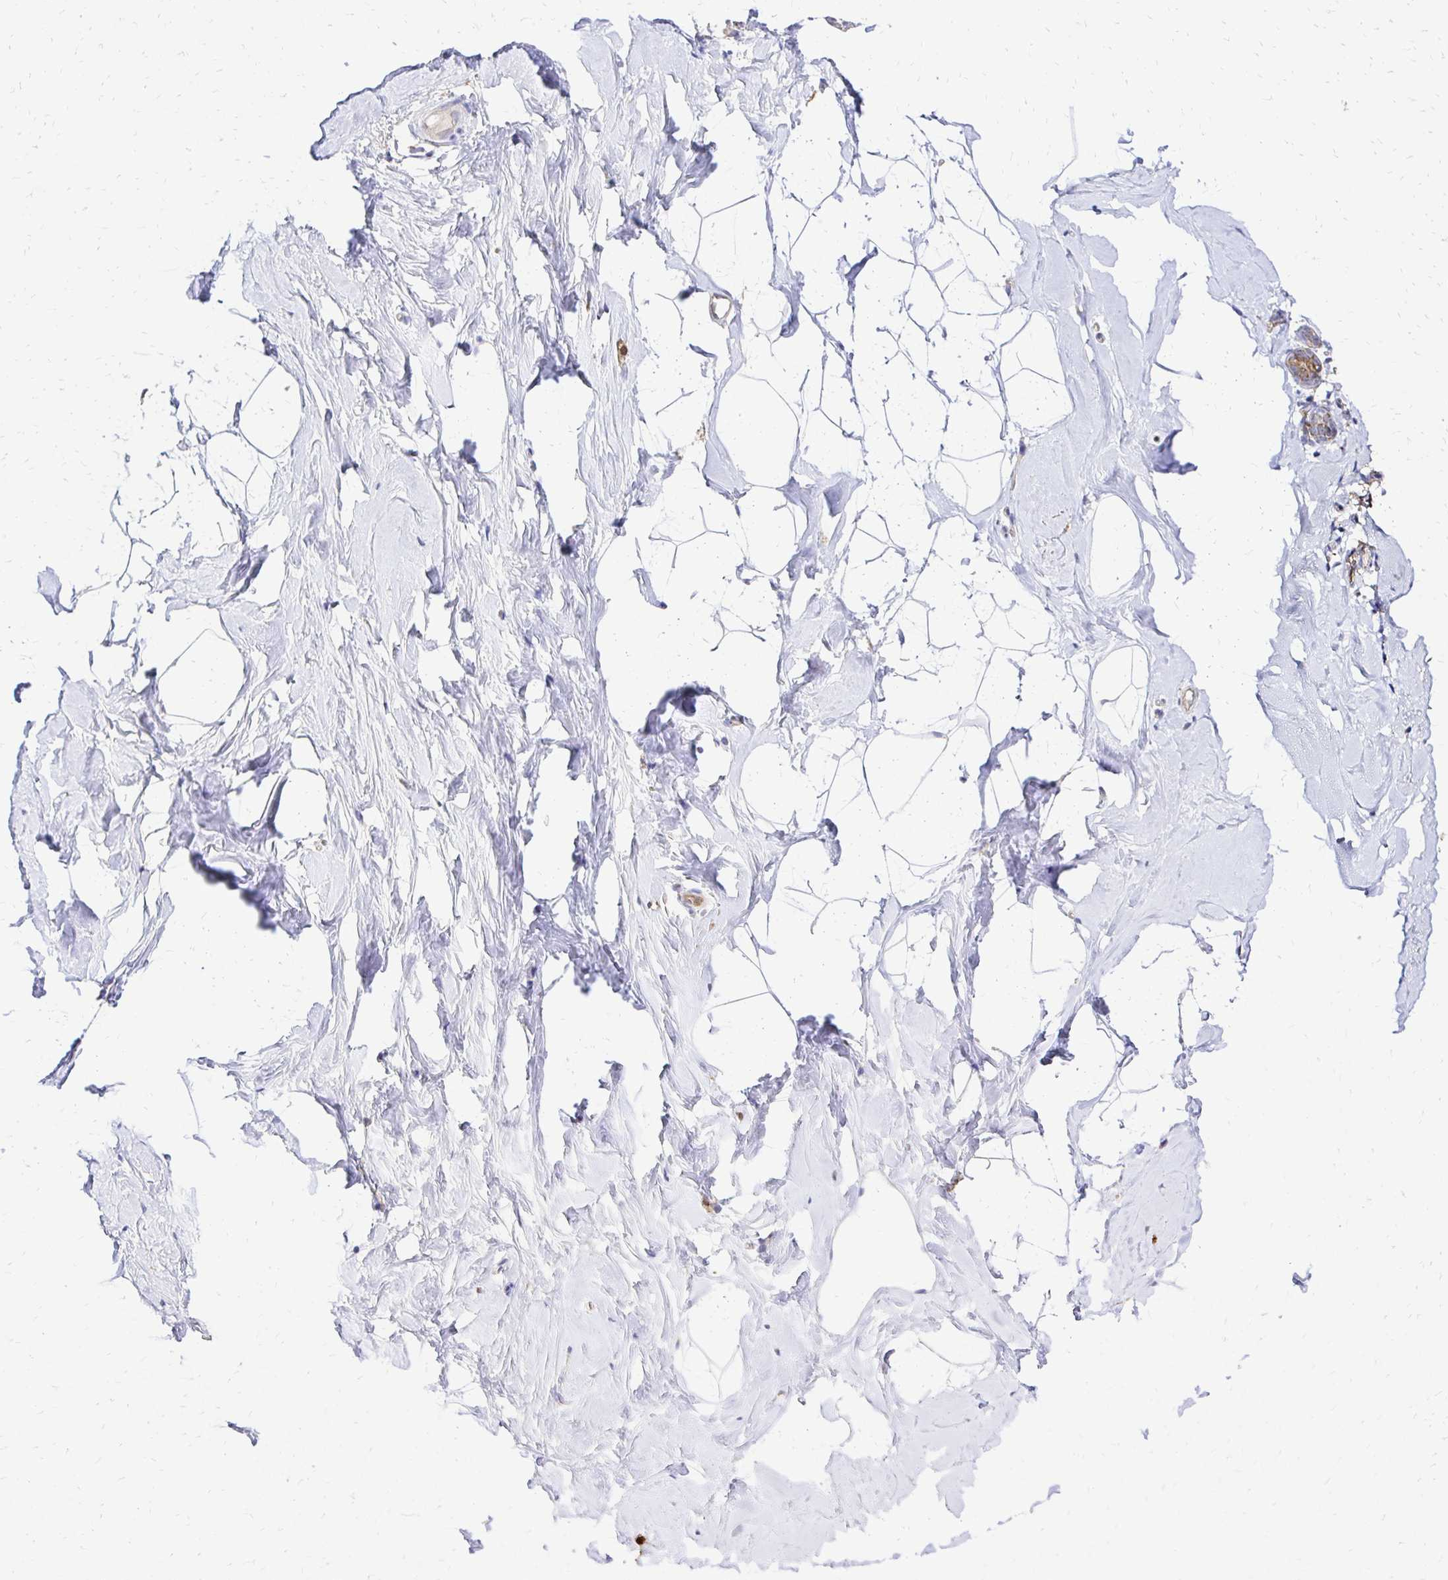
{"staining": {"intensity": "negative", "quantity": "none", "location": "none"}, "tissue": "breast", "cell_type": "Adipocytes", "image_type": "normal", "snomed": [{"axis": "morphology", "description": "Normal tissue, NOS"}, {"axis": "topography", "description": "Breast"}], "caption": "The immunohistochemistry (IHC) image has no significant staining in adipocytes of breast.", "gene": "MRPL13", "patient": {"sex": "female", "age": 32}}